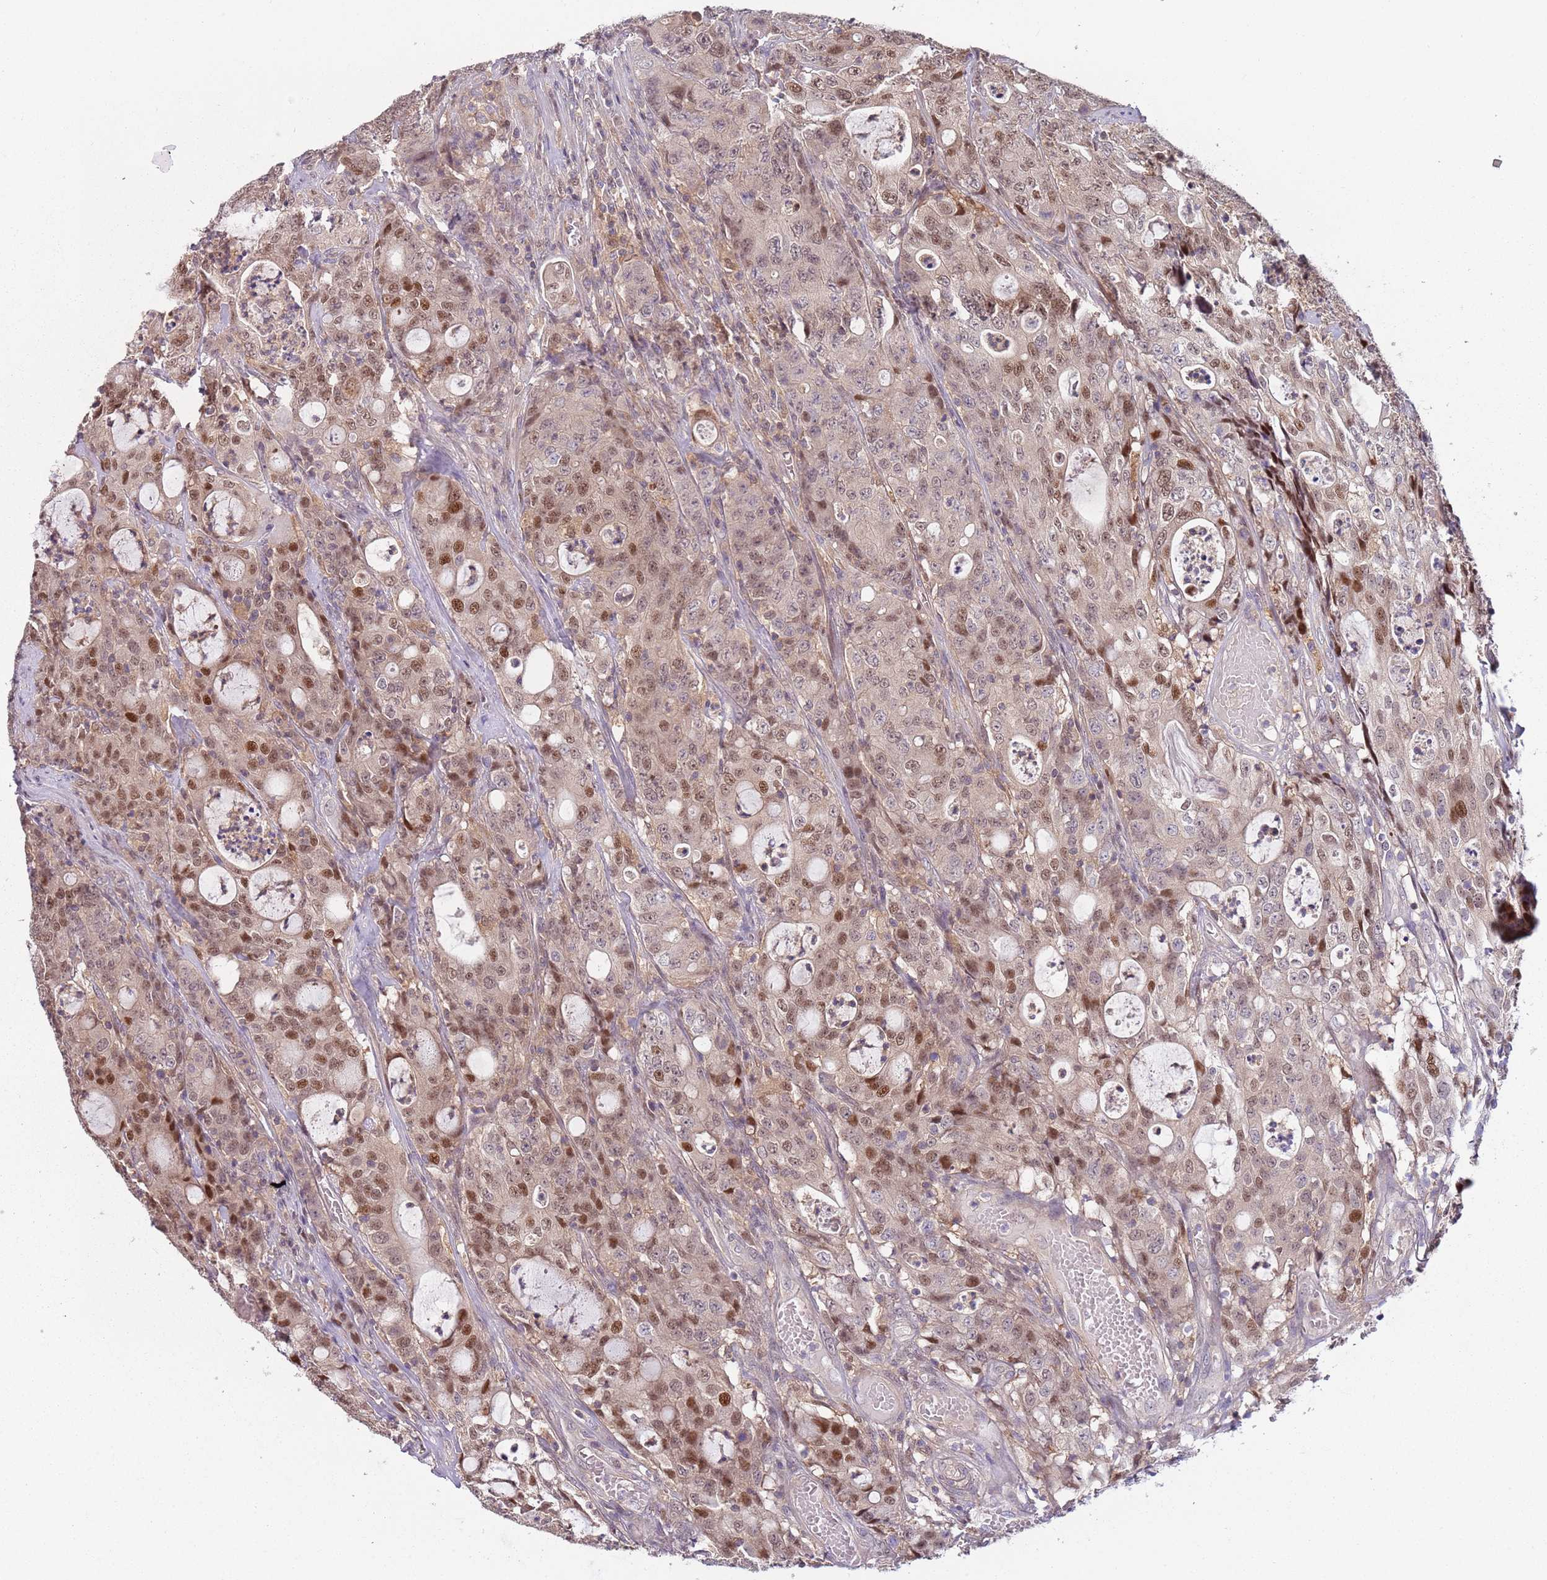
{"staining": {"intensity": "moderate", "quantity": ">75%", "location": "nuclear"}, "tissue": "colorectal cancer", "cell_type": "Tumor cells", "image_type": "cancer", "snomed": [{"axis": "morphology", "description": "Adenocarcinoma, NOS"}, {"axis": "topography", "description": "Colon"}], "caption": "The image demonstrates a brown stain indicating the presence of a protein in the nuclear of tumor cells in colorectal cancer.", "gene": "GSTO2", "patient": {"sex": "male", "age": 83}}